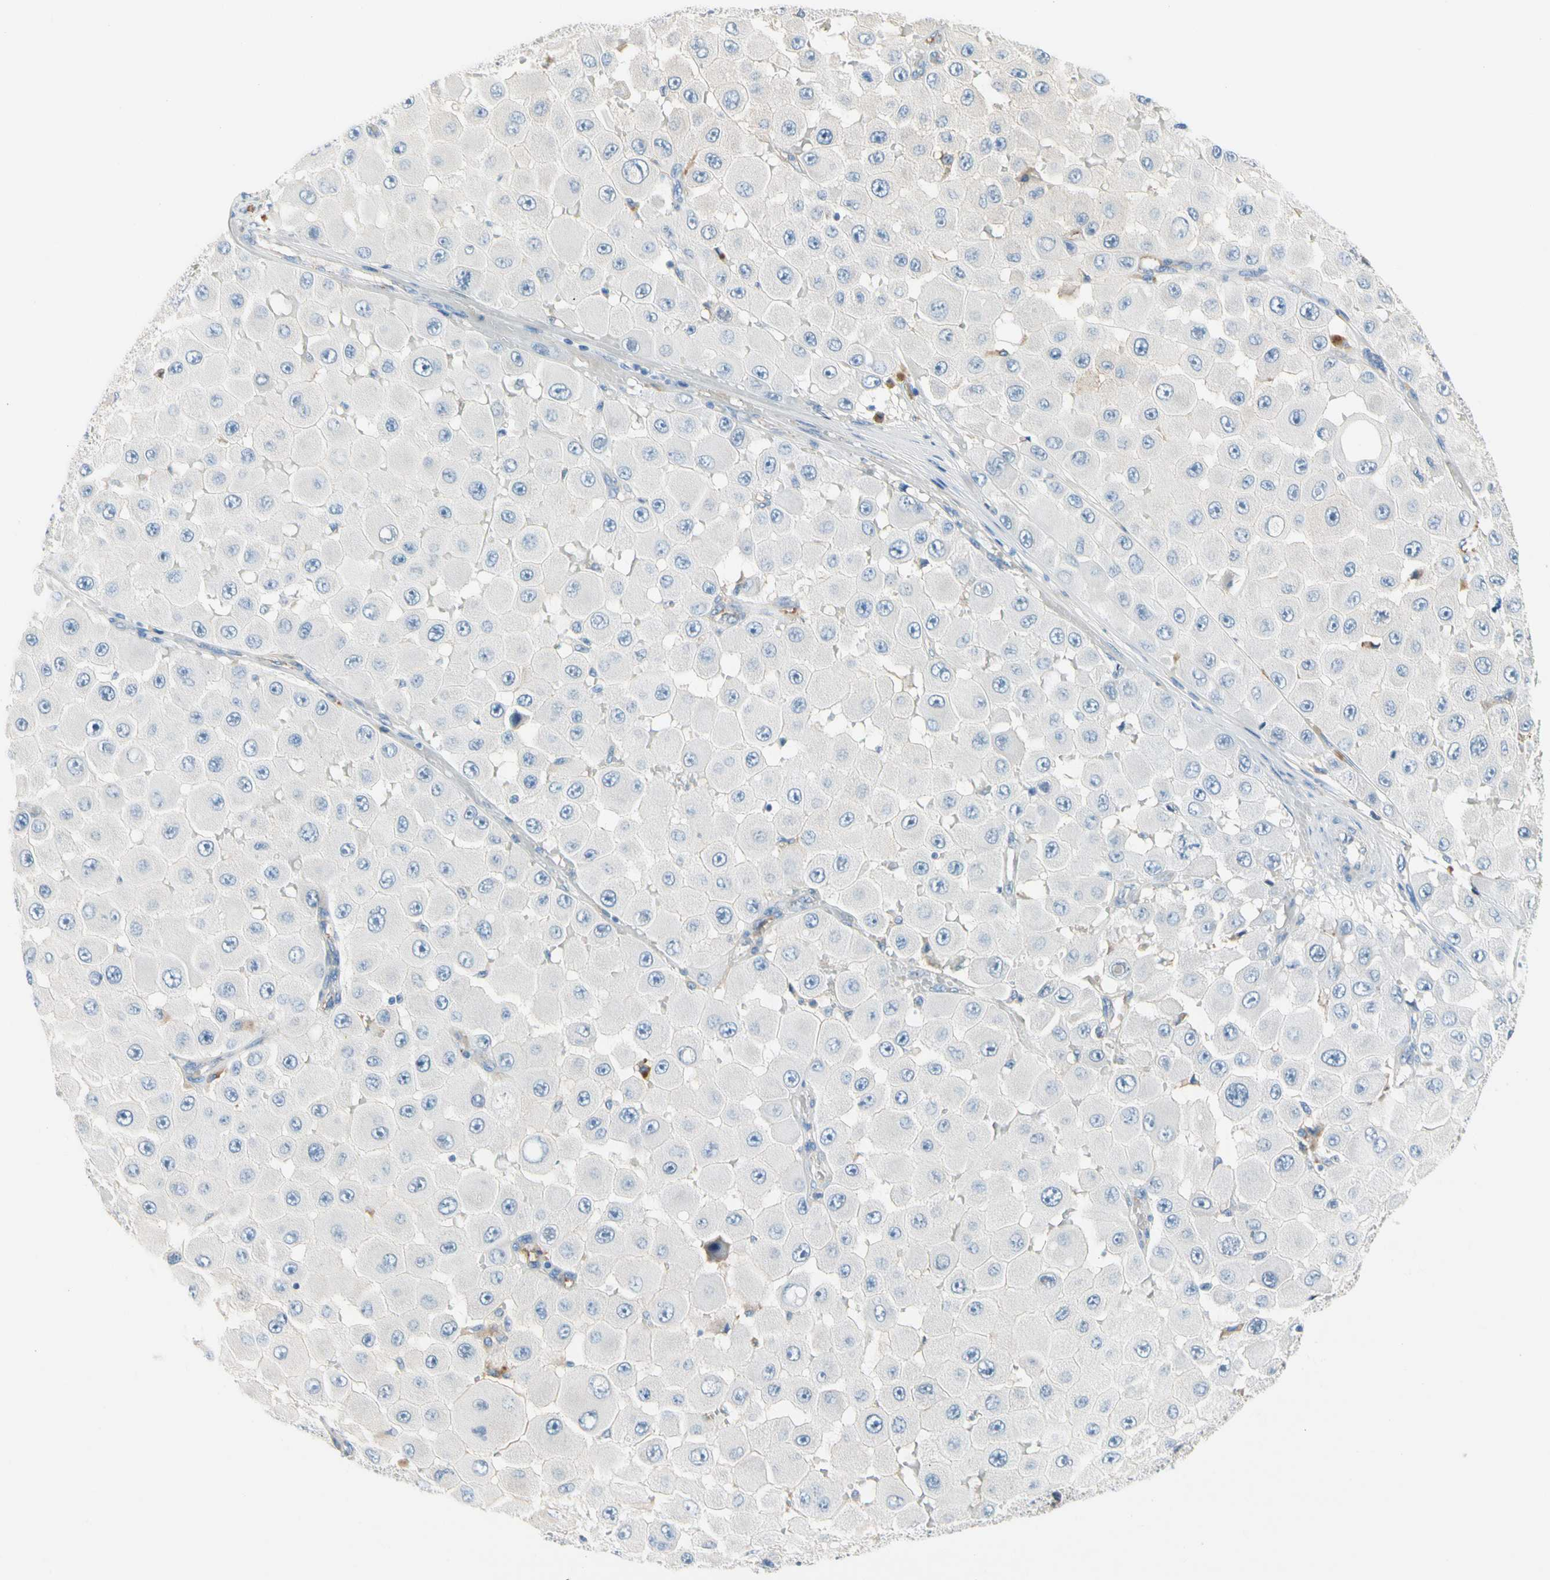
{"staining": {"intensity": "negative", "quantity": "none", "location": "none"}, "tissue": "melanoma", "cell_type": "Tumor cells", "image_type": "cancer", "snomed": [{"axis": "morphology", "description": "Malignant melanoma, NOS"}, {"axis": "topography", "description": "Skin"}], "caption": "The micrograph shows no staining of tumor cells in malignant melanoma. (IHC, brightfield microscopy, high magnification).", "gene": "CNDP1", "patient": {"sex": "female", "age": 81}}